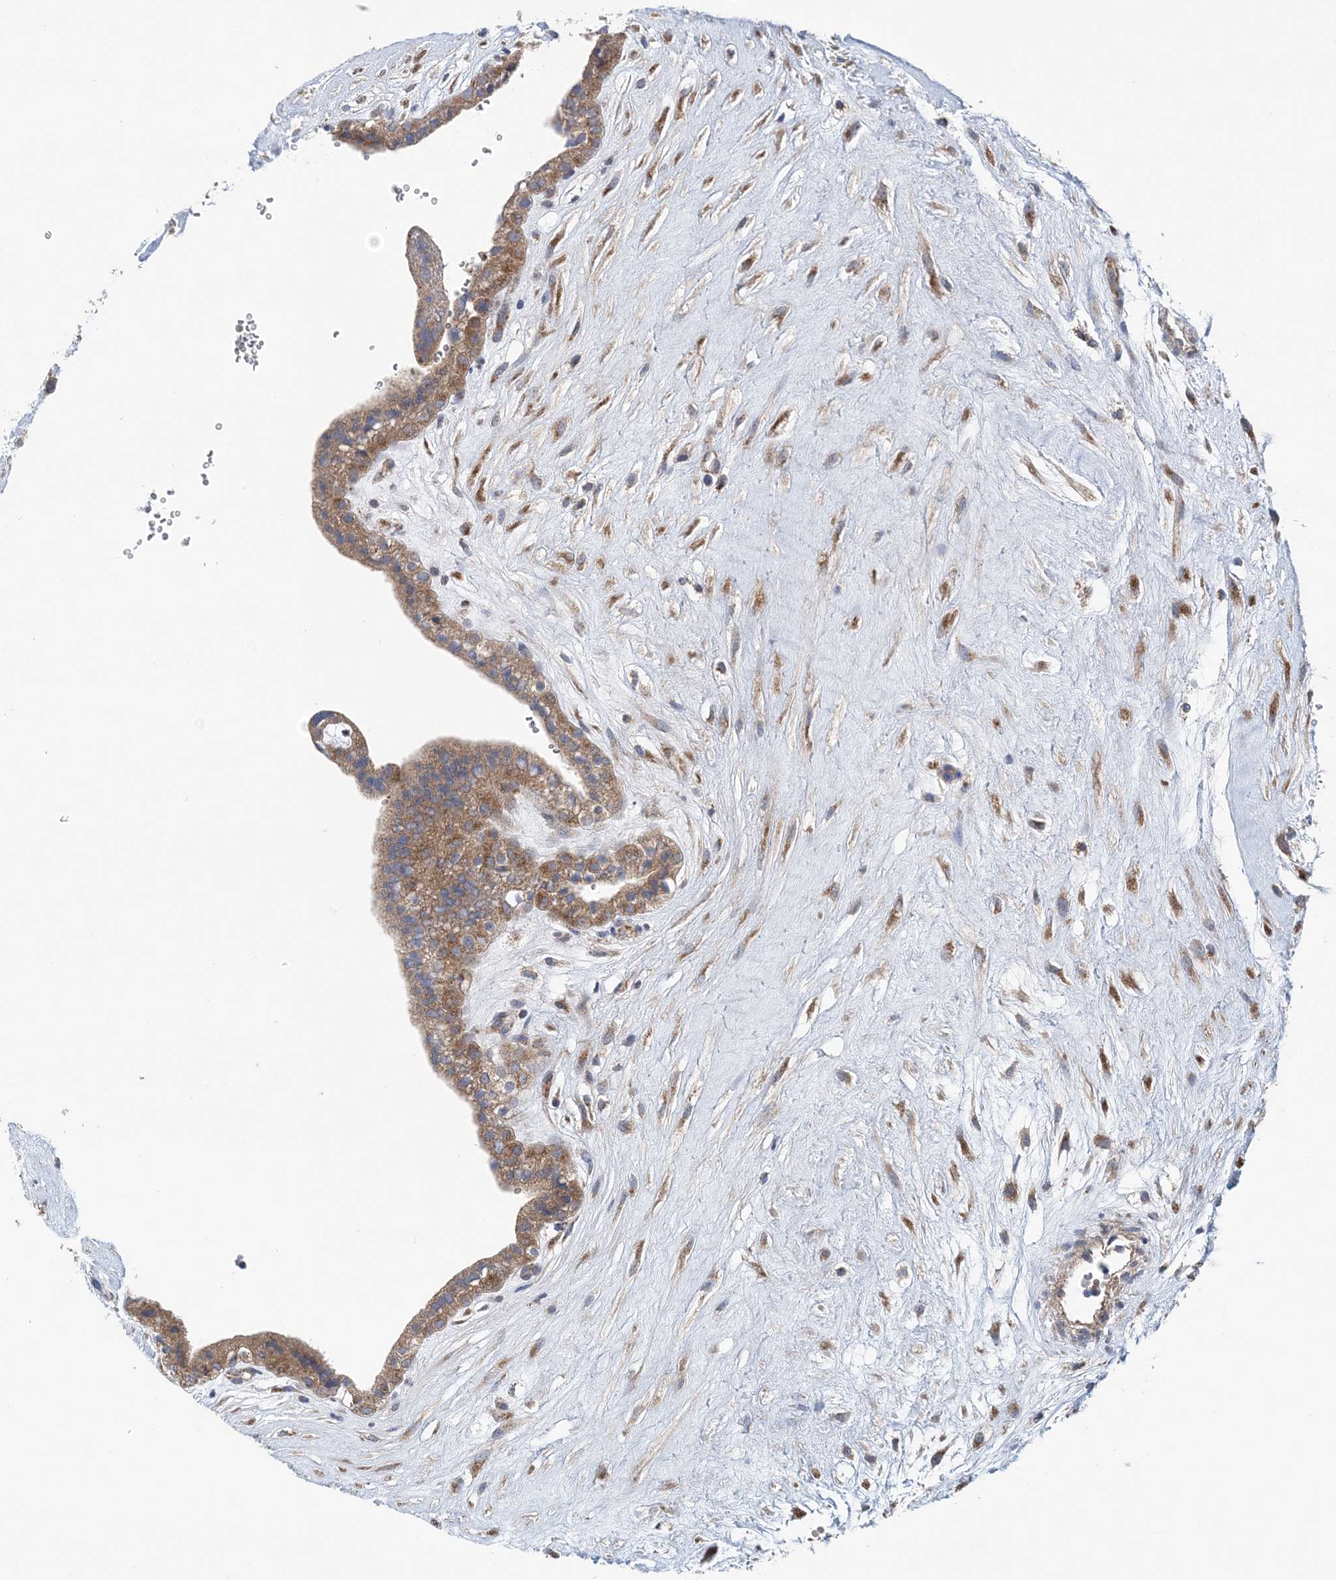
{"staining": {"intensity": "moderate", "quantity": ">75%", "location": "cytoplasmic/membranous"}, "tissue": "placenta", "cell_type": "Decidual cells", "image_type": "normal", "snomed": [{"axis": "morphology", "description": "Normal tissue, NOS"}, {"axis": "topography", "description": "Placenta"}], "caption": "The image displays a brown stain indicating the presence of a protein in the cytoplasmic/membranous of decidual cells in placenta. Ihc stains the protein of interest in brown and the nuclei are stained blue.", "gene": "COPE", "patient": {"sex": "female", "age": 18}}